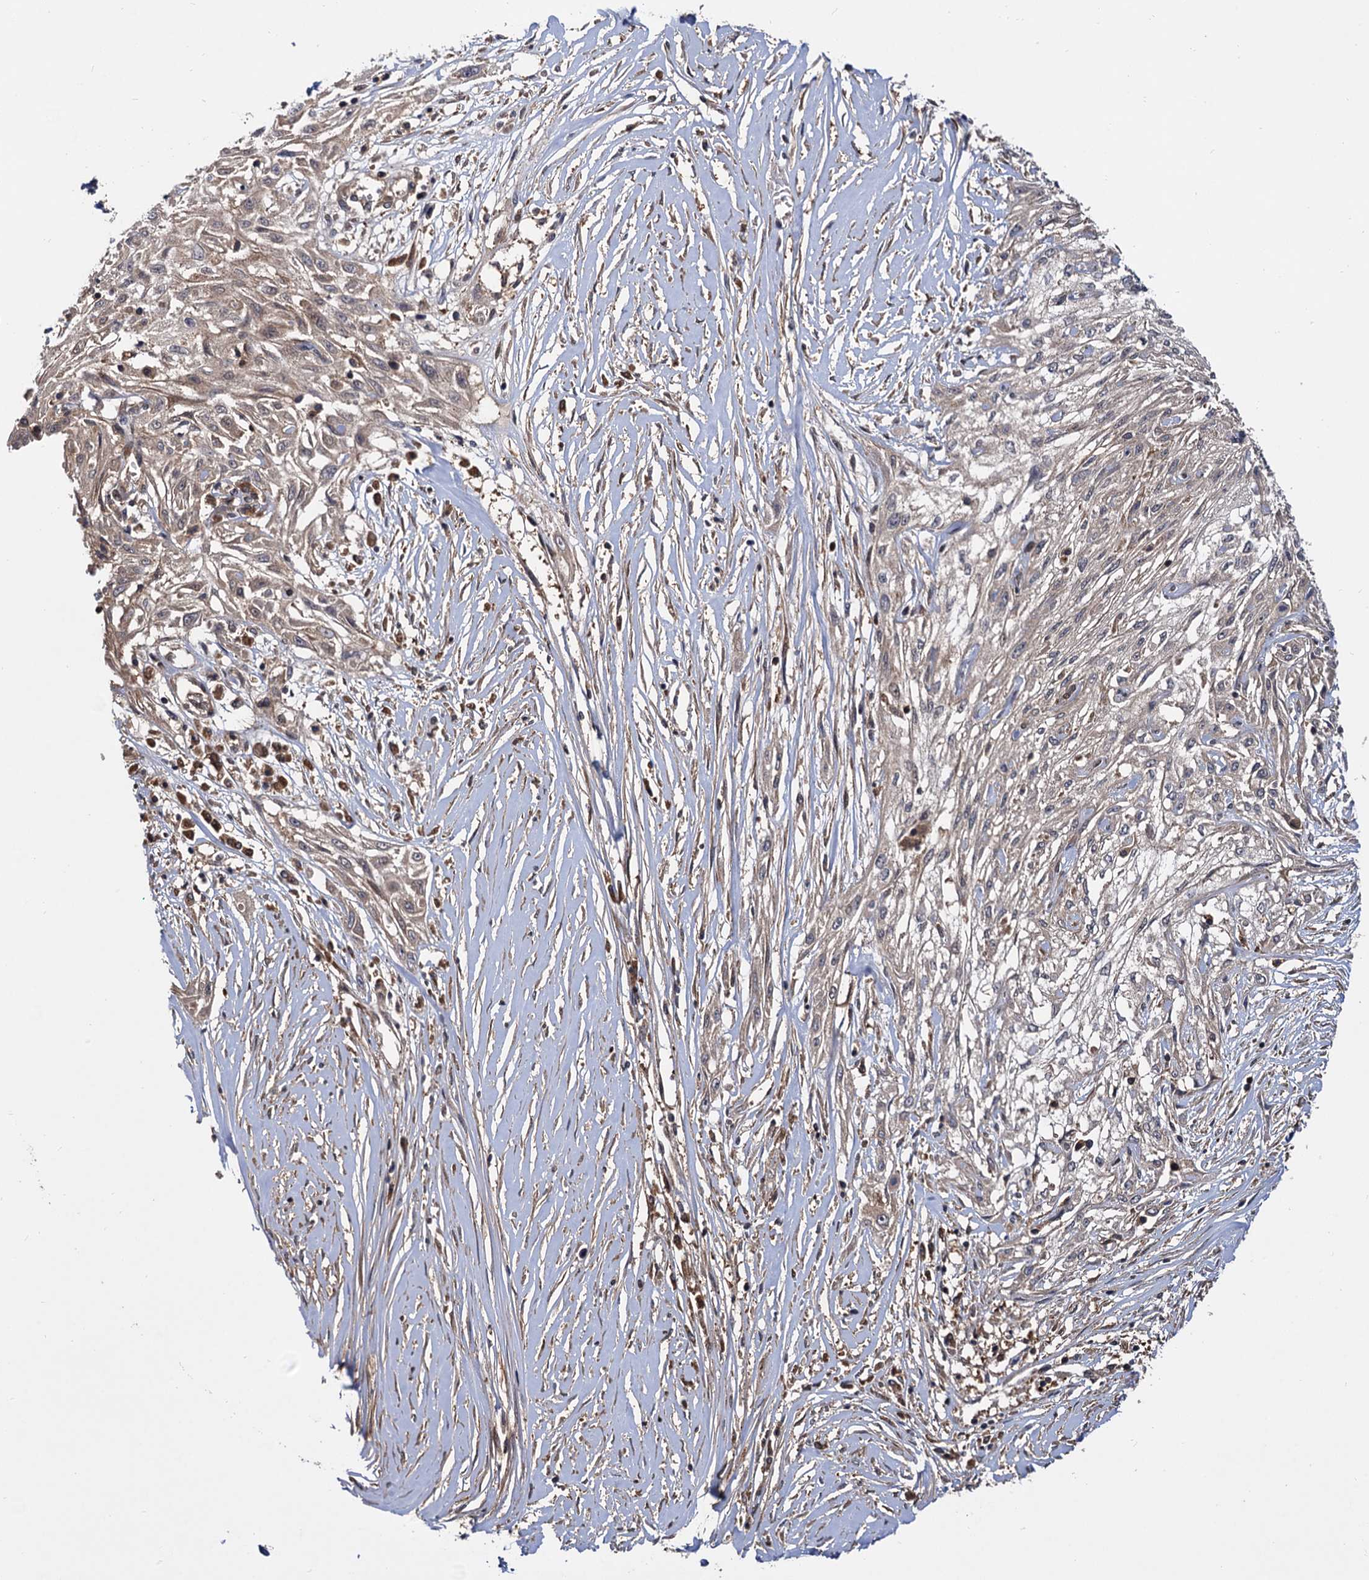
{"staining": {"intensity": "weak", "quantity": "25%-75%", "location": "cytoplasmic/membranous"}, "tissue": "skin cancer", "cell_type": "Tumor cells", "image_type": "cancer", "snomed": [{"axis": "morphology", "description": "Squamous cell carcinoma, NOS"}, {"axis": "morphology", "description": "Squamous cell carcinoma, metastatic, NOS"}, {"axis": "topography", "description": "Skin"}, {"axis": "topography", "description": "Lymph node"}], "caption": "DAB immunohistochemical staining of human squamous cell carcinoma (skin) displays weak cytoplasmic/membranous protein expression in about 25%-75% of tumor cells.", "gene": "SELENOP", "patient": {"sex": "male", "age": 75}}